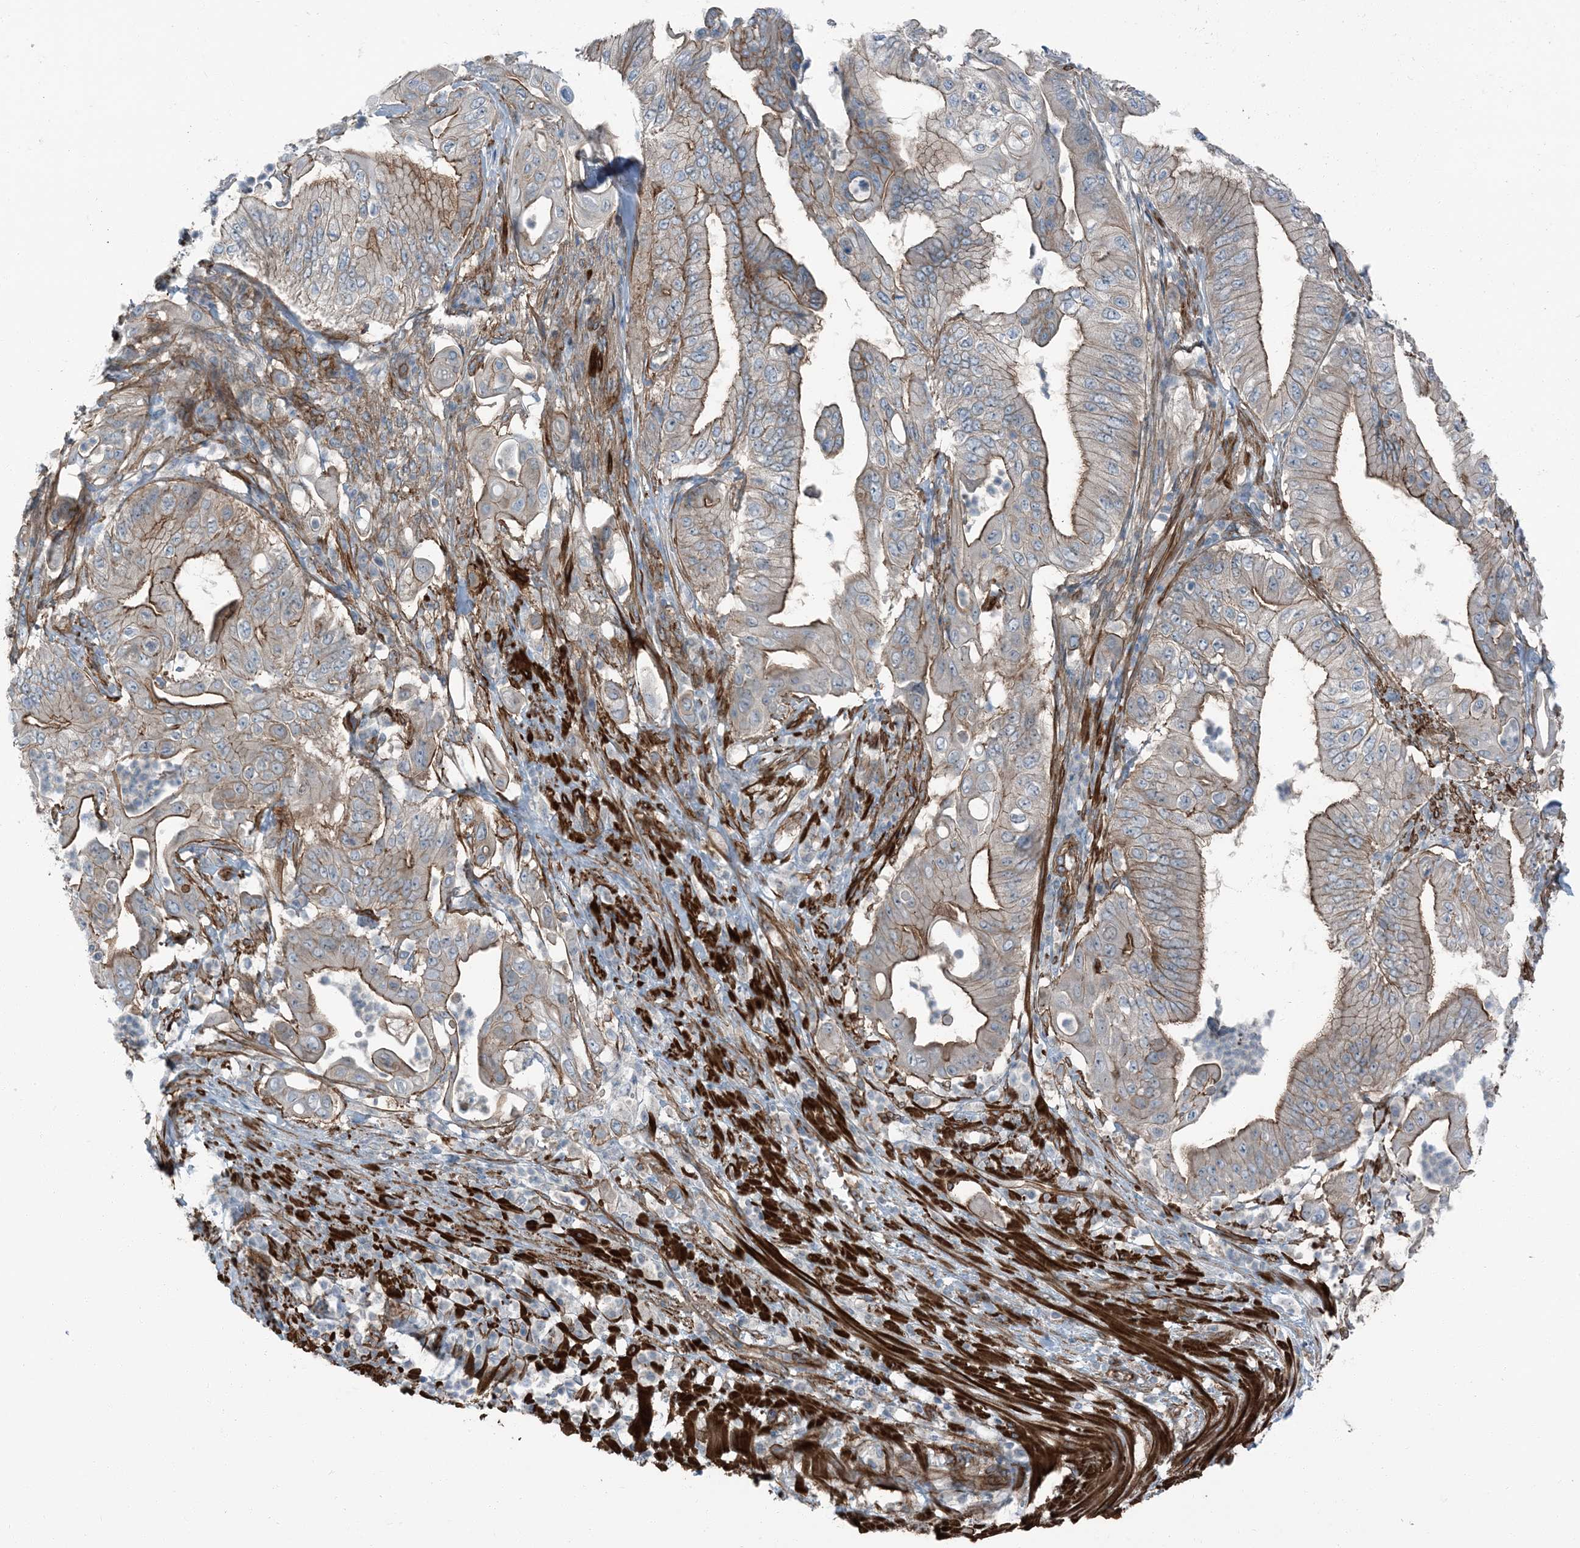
{"staining": {"intensity": "moderate", "quantity": "25%-75%", "location": "cytoplasmic/membranous"}, "tissue": "pancreatic cancer", "cell_type": "Tumor cells", "image_type": "cancer", "snomed": [{"axis": "morphology", "description": "Adenocarcinoma, NOS"}, {"axis": "topography", "description": "Pancreas"}], "caption": "Pancreatic adenocarcinoma stained for a protein (brown) demonstrates moderate cytoplasmic/membranous positive staining in about 25%-75% of tumor cells.", "gene": "ZFP90", "patient": {"sex": "female", "age": 77}}